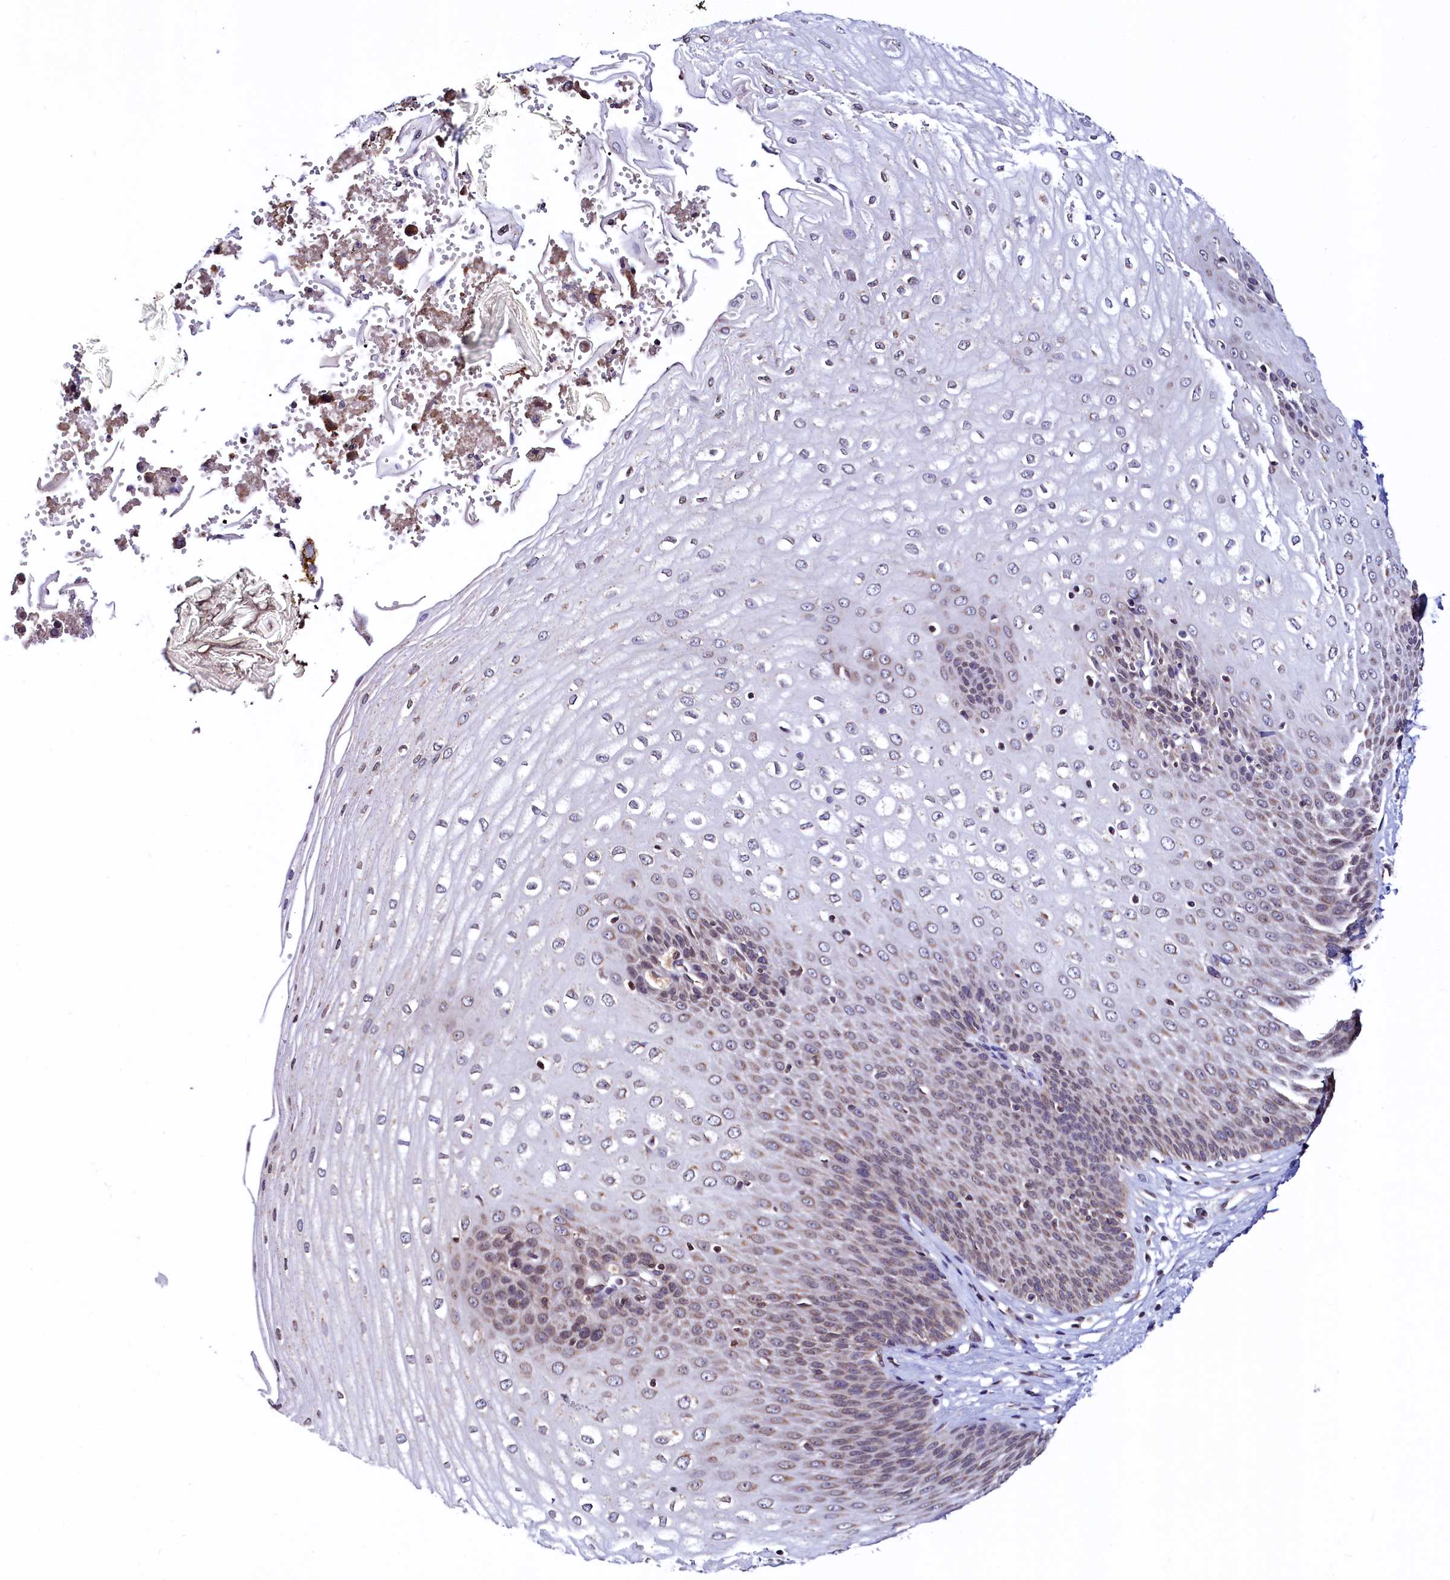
{"staining": {"intensity": "moderate", "quantity": "25%-75%", "location": "cytoplasmic/membranous"}, "tissue": "esophagus", "cell_type": "Squamous epithelial cells", "image_type": "normal", "snomed": [{"axis": "morphology", "description": "Normal tissue, NOS"}, {"axis": "topography", "description": "Esophagus"}], "caption": "This micrograph reveals benign esophagus stained with immunohistochemistry (IHC) to label a protein in brown. The cytoplasmic/membranous of squamous epithelial cells show moderate positivity for the protein. Nuclei are counter-stained blue.", "gene": "HAND1", "patient": {"sex": "male", "age": 60}}